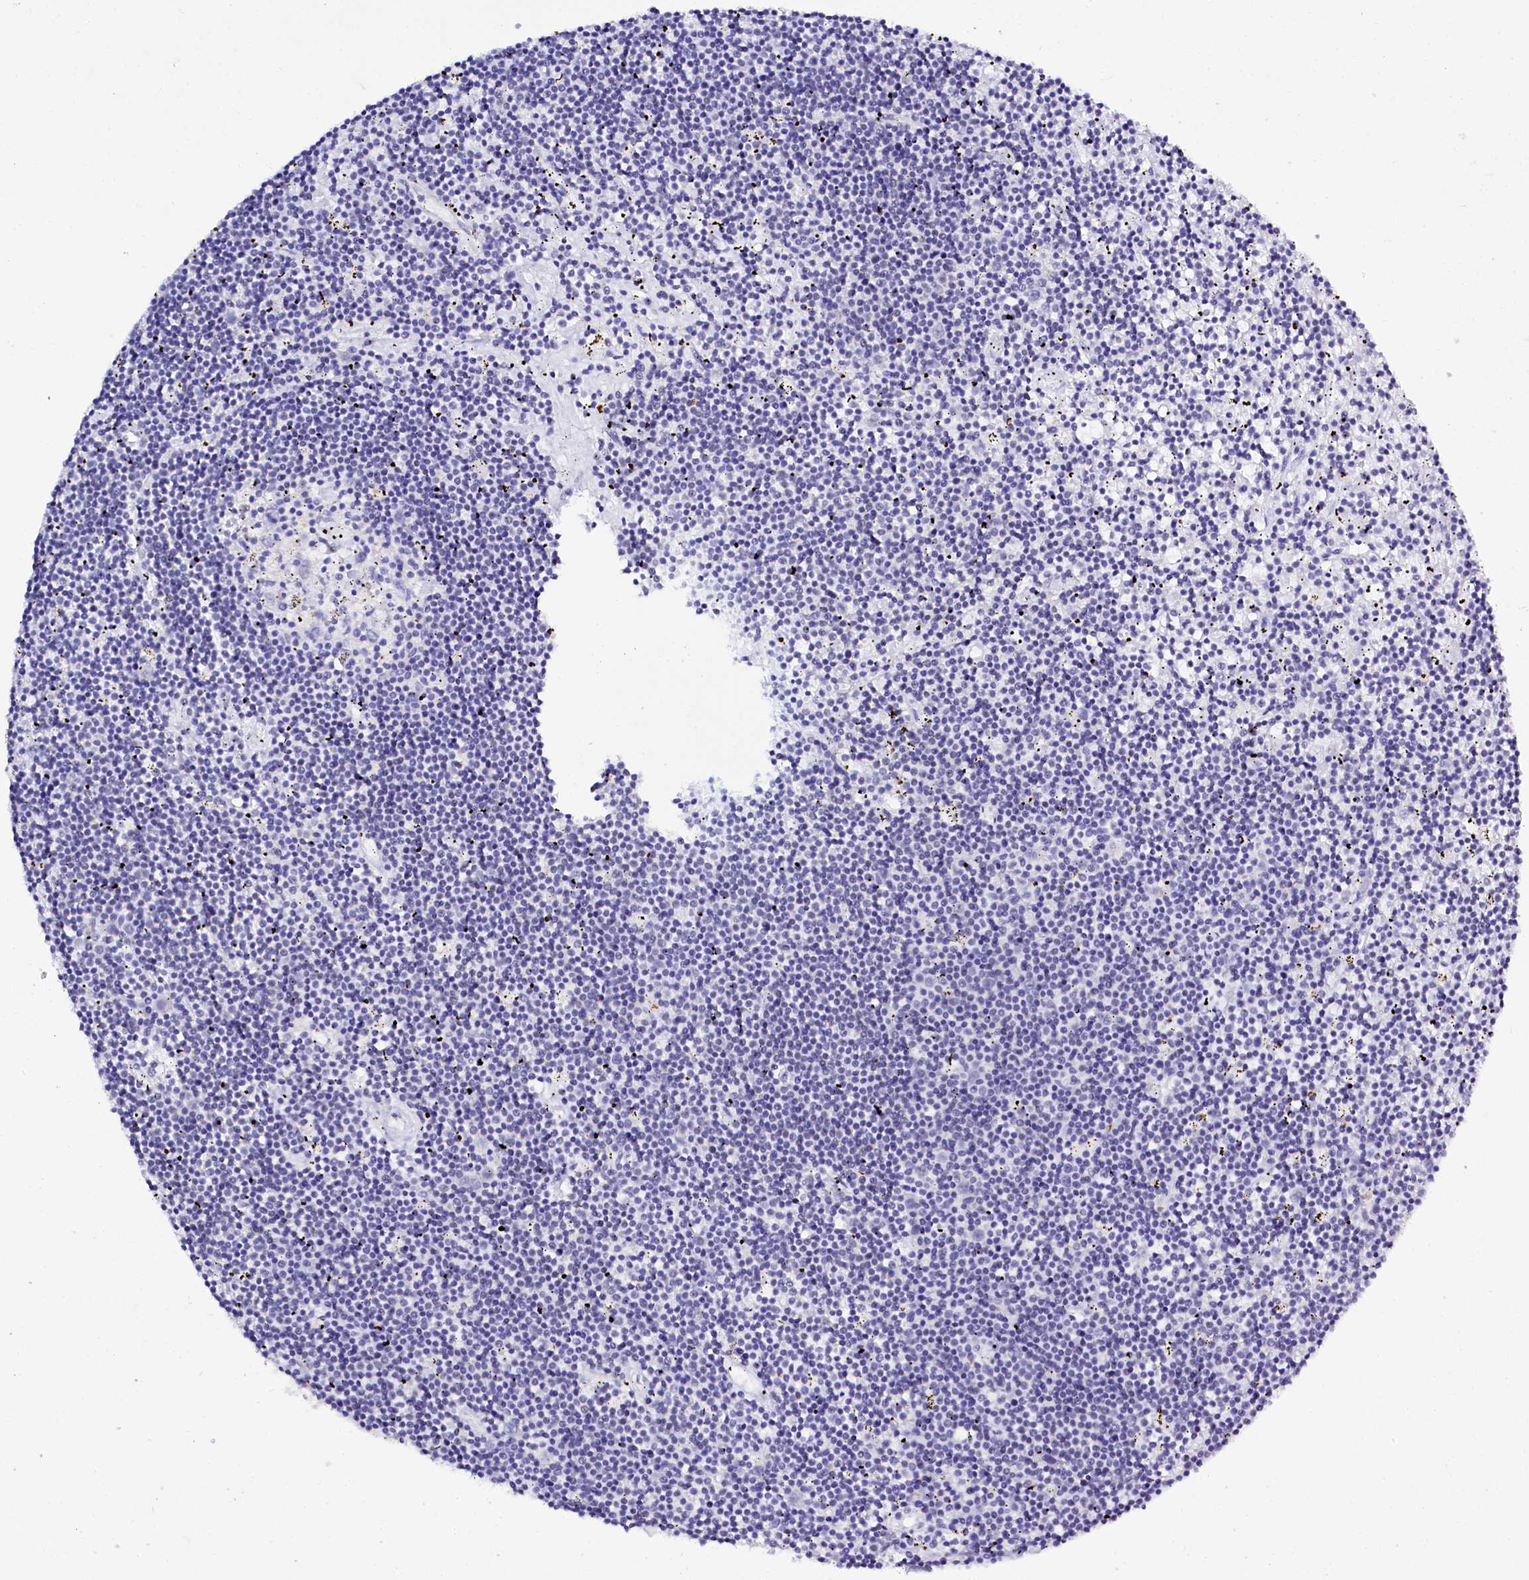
{"staining": {"intensity": "negative", "quantity": "none", "location": "none"}, "tissue": "lymphoma", "cell_type": "Tumor cells", "image_type": "cancer", "snomed": [{"axis": "morphology", "description": "Malignant lymphoma, non-Hodgkin's type, Low grade"}, {"axis": "topography", "description": "Spleen"}], "caption": "IHC photomicrograph of human lymphoma stained for a protein (brown), which exhibits no positivity in tumor cells.", "gene": "SPATS2", "patient": {"sex": "male", "age": 76}}